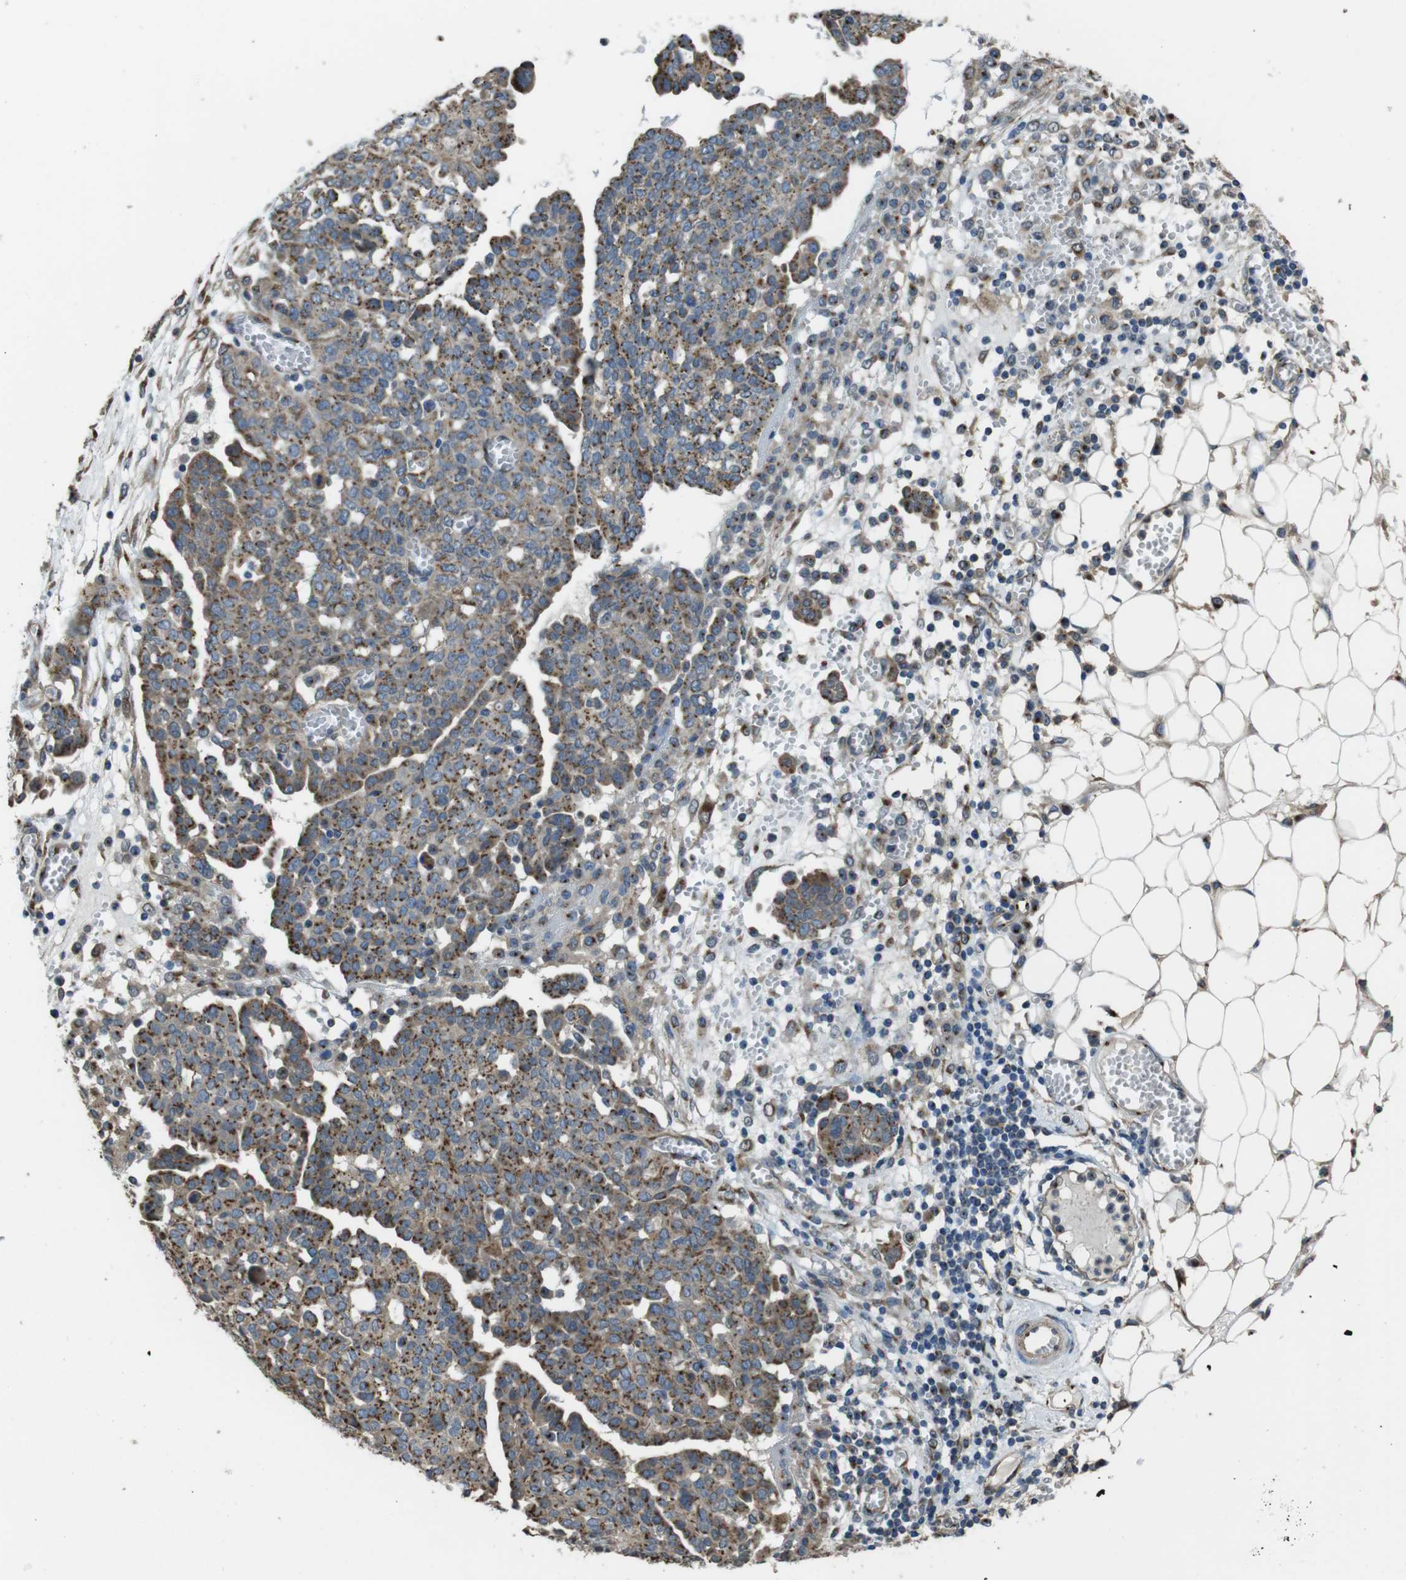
{"staining": {"intensity": "moderate", "quantity": ">75%", "location": "cytoplasmic/membranous"}, "tissue": "ovarian cancer", "cell_type": "Tumor cells", "image_type": "cancer", "snomed": [{"axis": "morphology", "description": "Cystadenocarcinoma, serous, NOS"}, {"axis": "topography", "description": "Soft tissue"}, {"axis": "topography", "description": "Ovary"}], "caption": "This histopathology image reveals IHC staining of serous cystadenocarcinoma (ovarian), with medium moderate cytoplasmic/membranous staining in about >75% of tumor cells.", "gene": "RAB6A", "patient": {"sex": "female", "age": 57}}